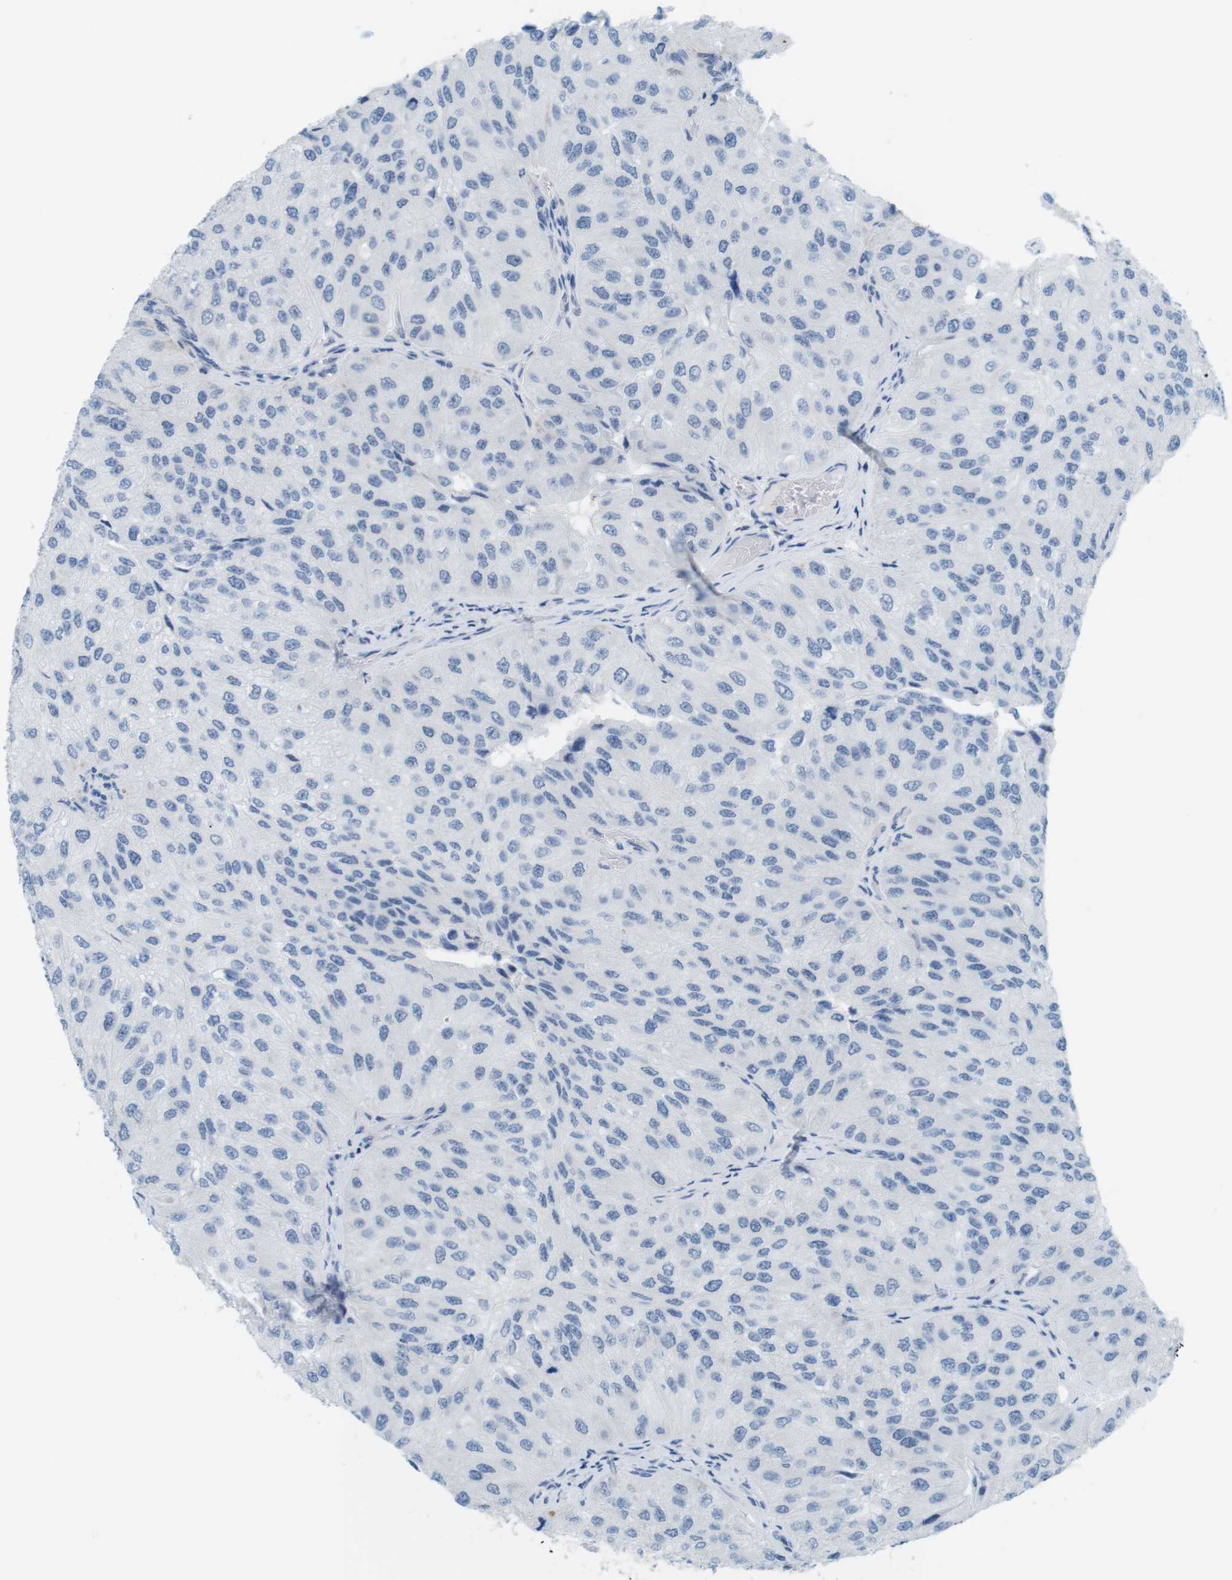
{"staining": {"intensity": "negative", "quantity": "none", "location": "none"}, "tissue": "urothelial cancer", "cell_type": "Tumor cells", "image_type": "cancer", "snomed": [{"axis": "morphology", "description": "Urothelial carcinoma, High grade"}, {"axis": "topography", "description": "Kidney"}, {"axis": "topography", "description": "Urinary bladder"}], "caption": "High-grade urothelial carcinoma was stained to show a protein in brown. There is no significant positivity in tumor cells.", "gene": "MYH9", "patient": {"sex": "male", "age": 77}}